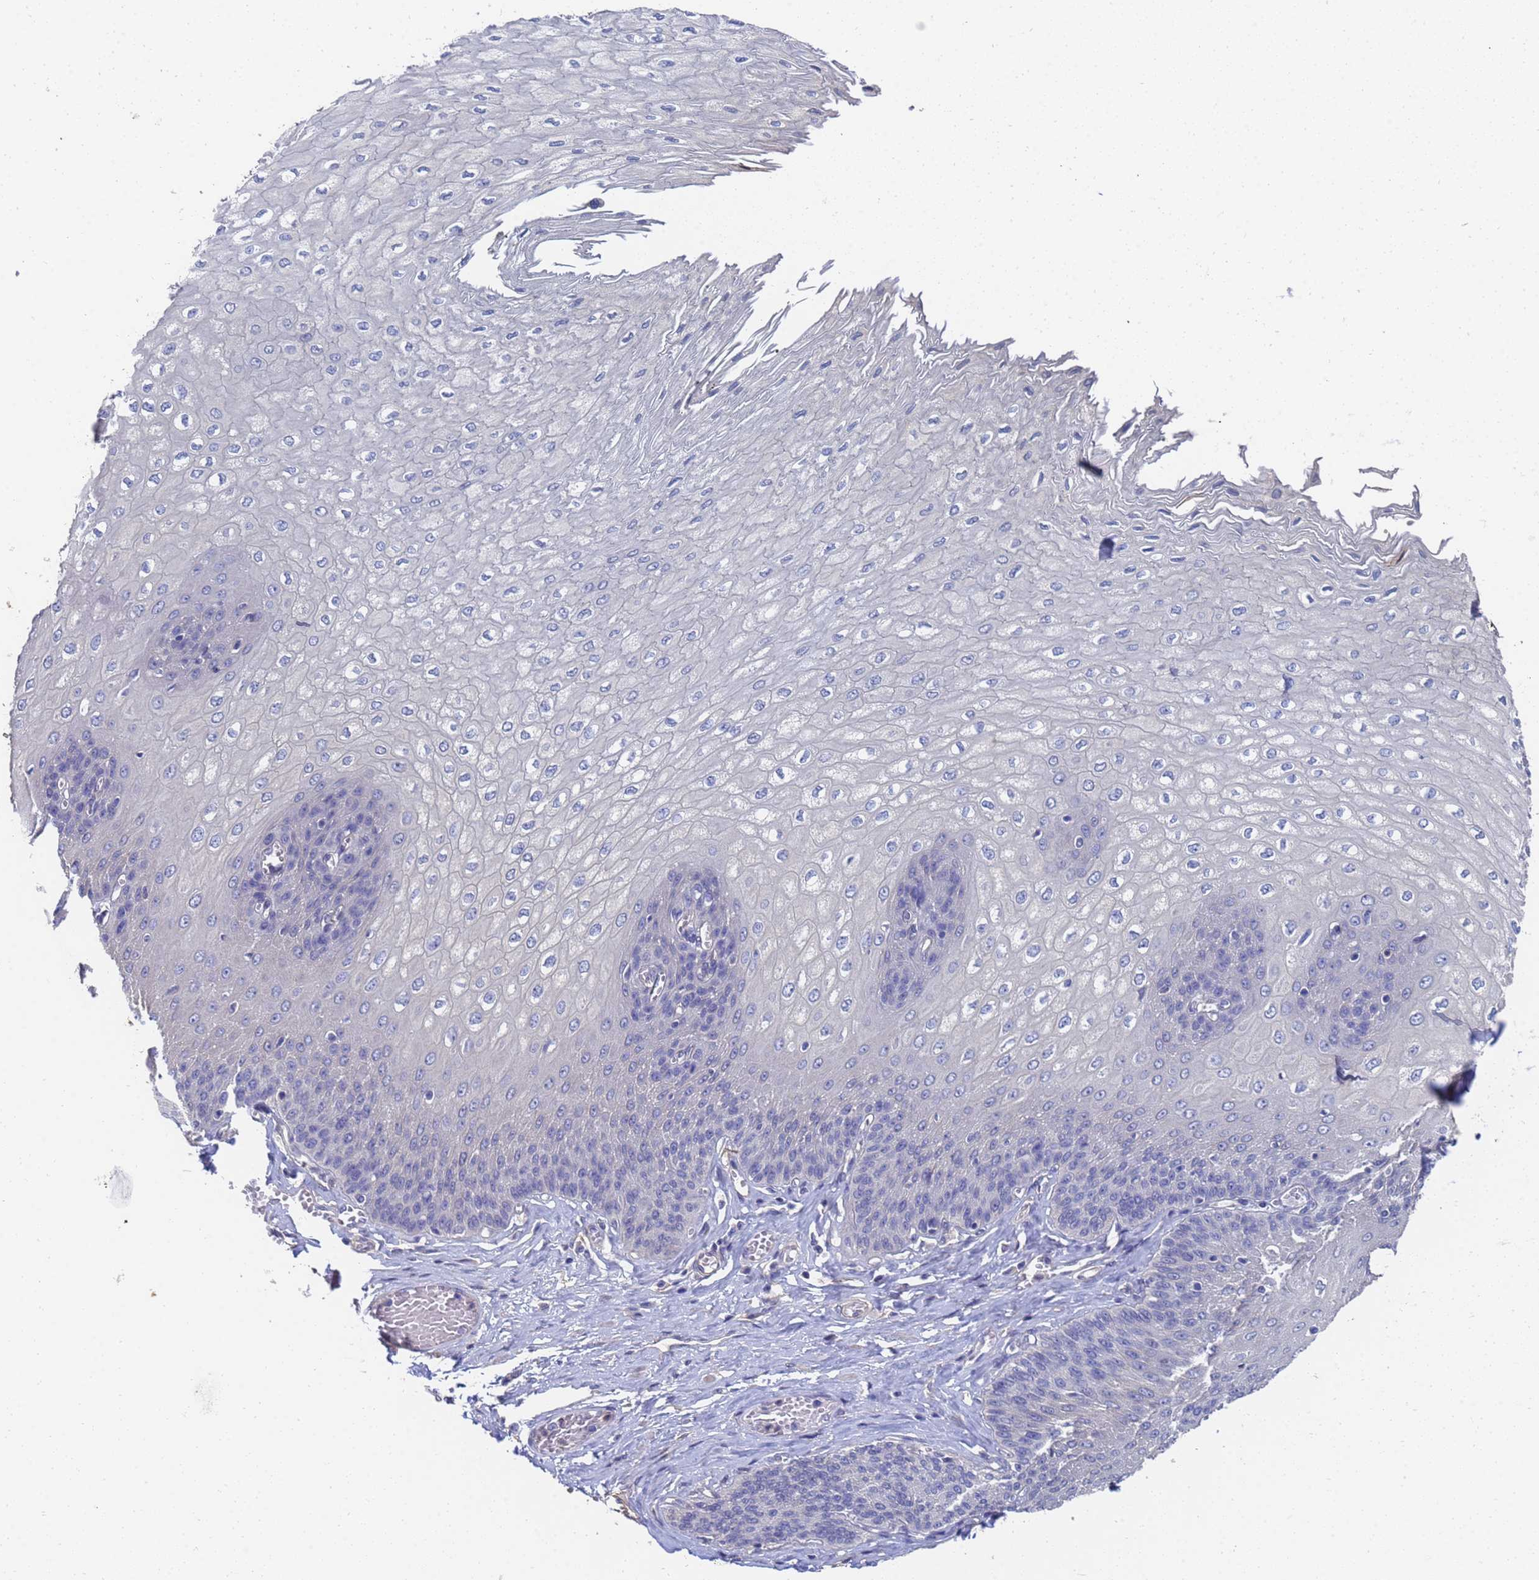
{"staining": {"intensity": "negative", "quantity": "none", "location": "none"}, "tissue": "esophagus", "cell_type": "Squamous epithelial cells", "image_type": "normal", "snomed": [{"axis": "morphology", "description": "Normal tissue, NOS"}, {"axis": "topography", "description": "Esophagus"}], "caption": "The image shows no staining of squamous epithelial cells in normal esophagus.", "gene": "LBX2", "patient": {"sex": "male", "age": 60}}